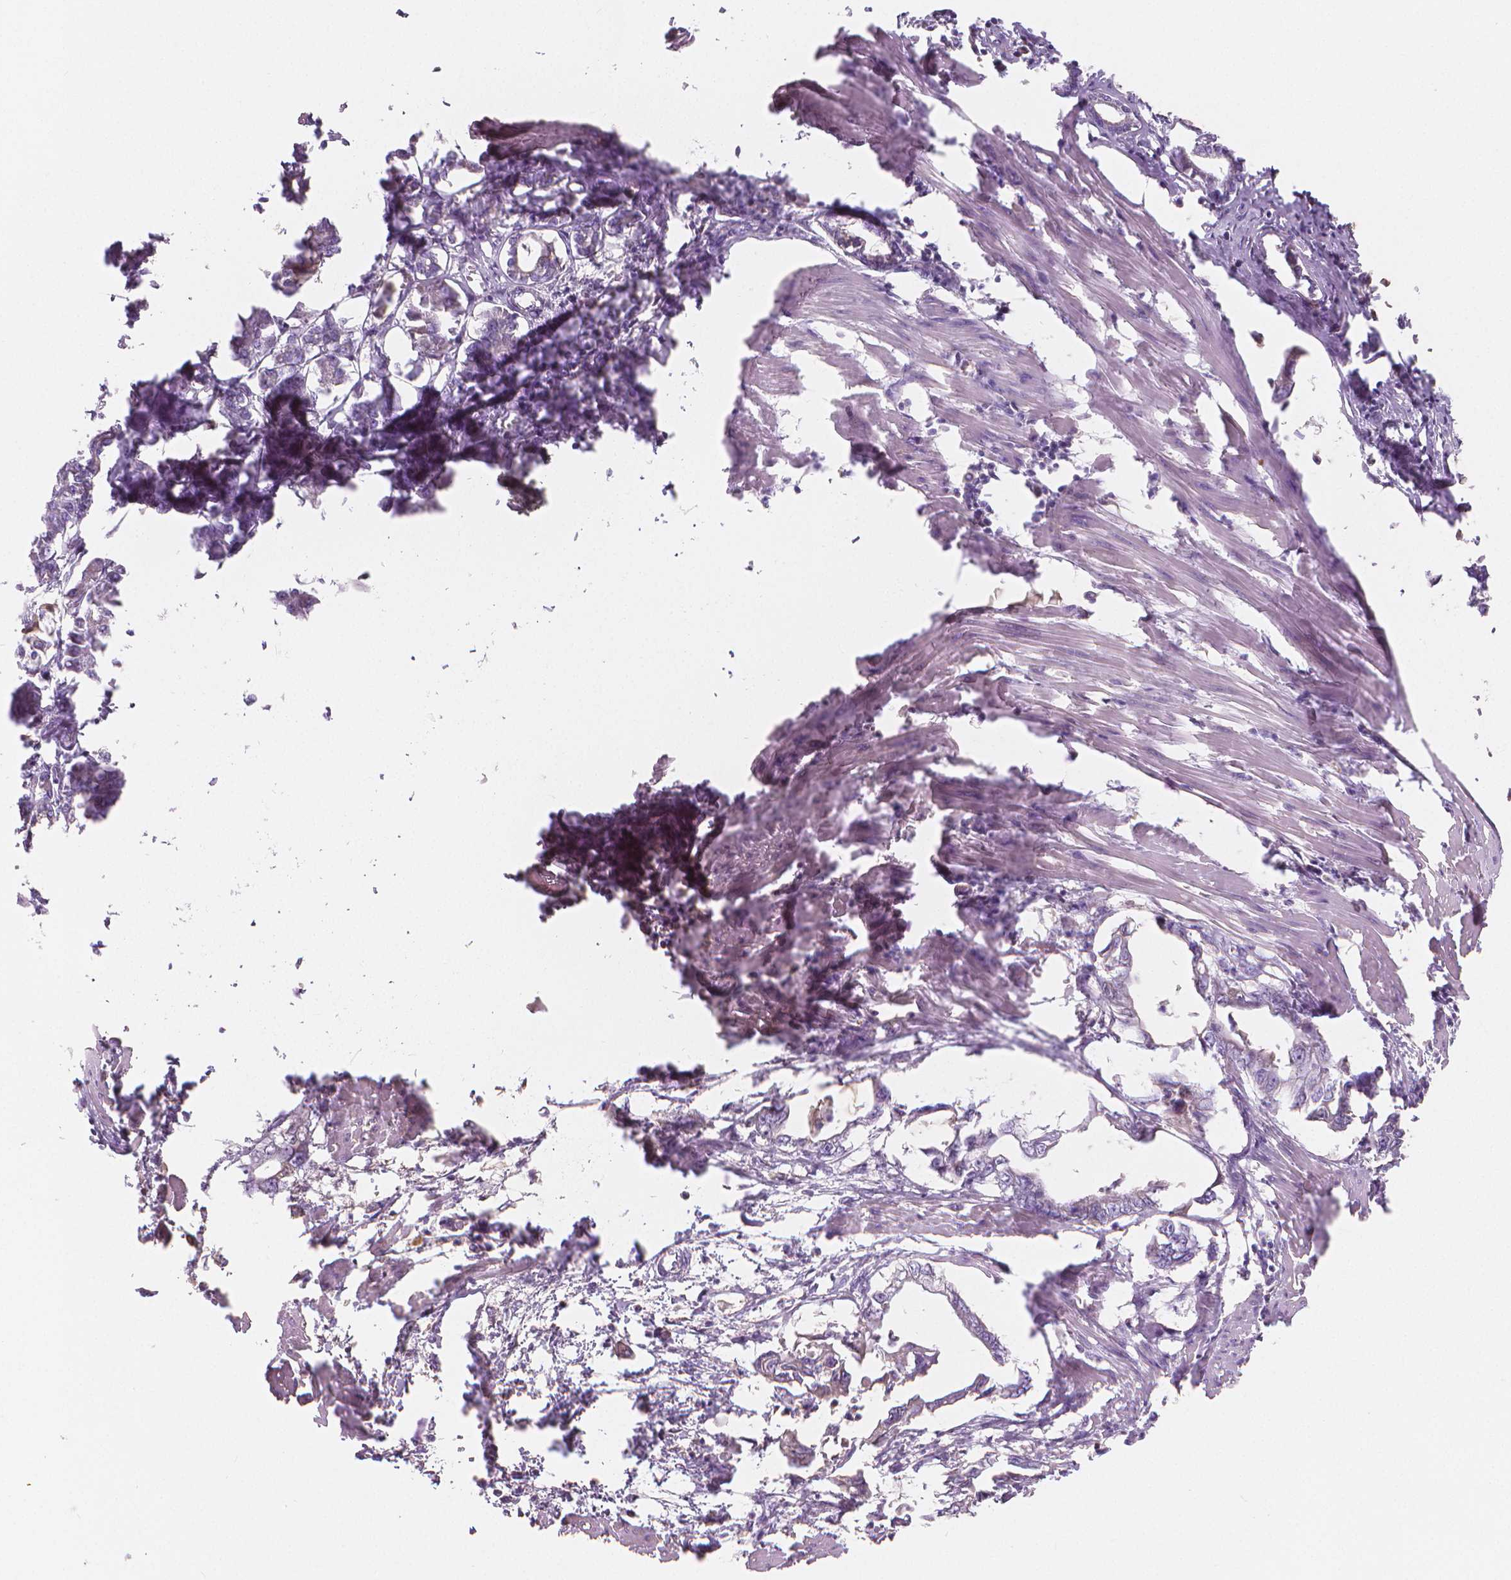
{"staining": {"intensity": "negative", "quantity": "none", "location": "none"}, "tissue": "pancreatic cancer", "cell_type": "Tumor cells", "image_type": "cancer", "snomed": [{"axis": "morphology", "description": "Adenocarcinoma, NOS"}, {"axis": "topography", "description": "Pancreas"}], "caption": "This is an IHC micrograph of human pancreatic adenocarcinoma. There is no expression in tumor cells.", "gene": "APOA4", "patient": {"sex": "male", "age": 61}}